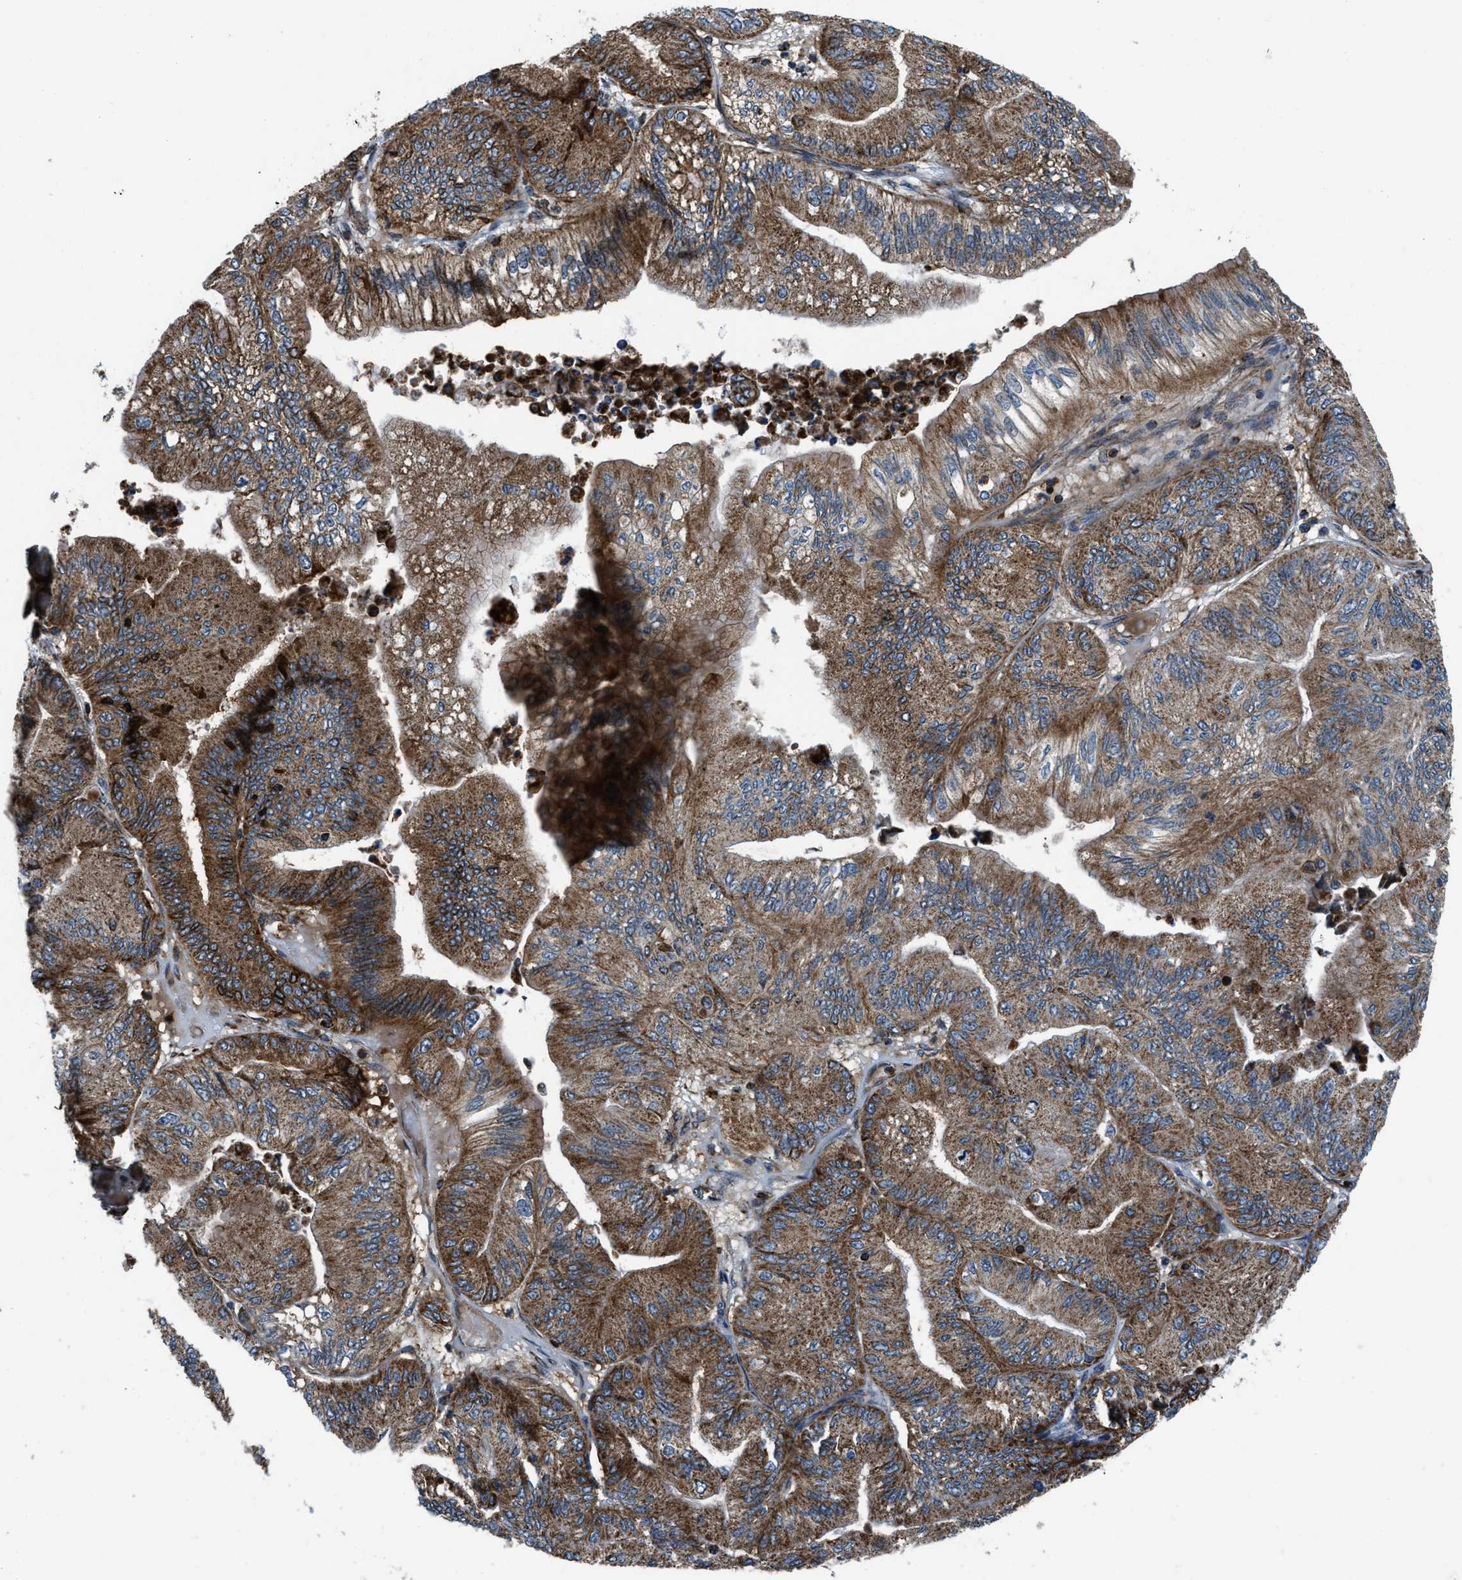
{"staining": {"intensity": "strong", "quantity": ">75%", "location": "cytoplasmic/membranous"}, "tissue": "ovarian cancer", "cell_type": "Tumor cells", "image_type": "cancer", "snomed": [{"axis": "morphology", "description": "Cystadenocarcinoma, mucinous, NOS"}, {"axis": "topography", "description": "Ovary"}], "caption": "Strong cytoplasmic/membranous staining is identified in about >75% of tumor cells in ovarian cancer. (IHC, brightfield microscopy, high magnification).", "gene": "GSDME", "patient": {"sex": "female", "age": 61}}